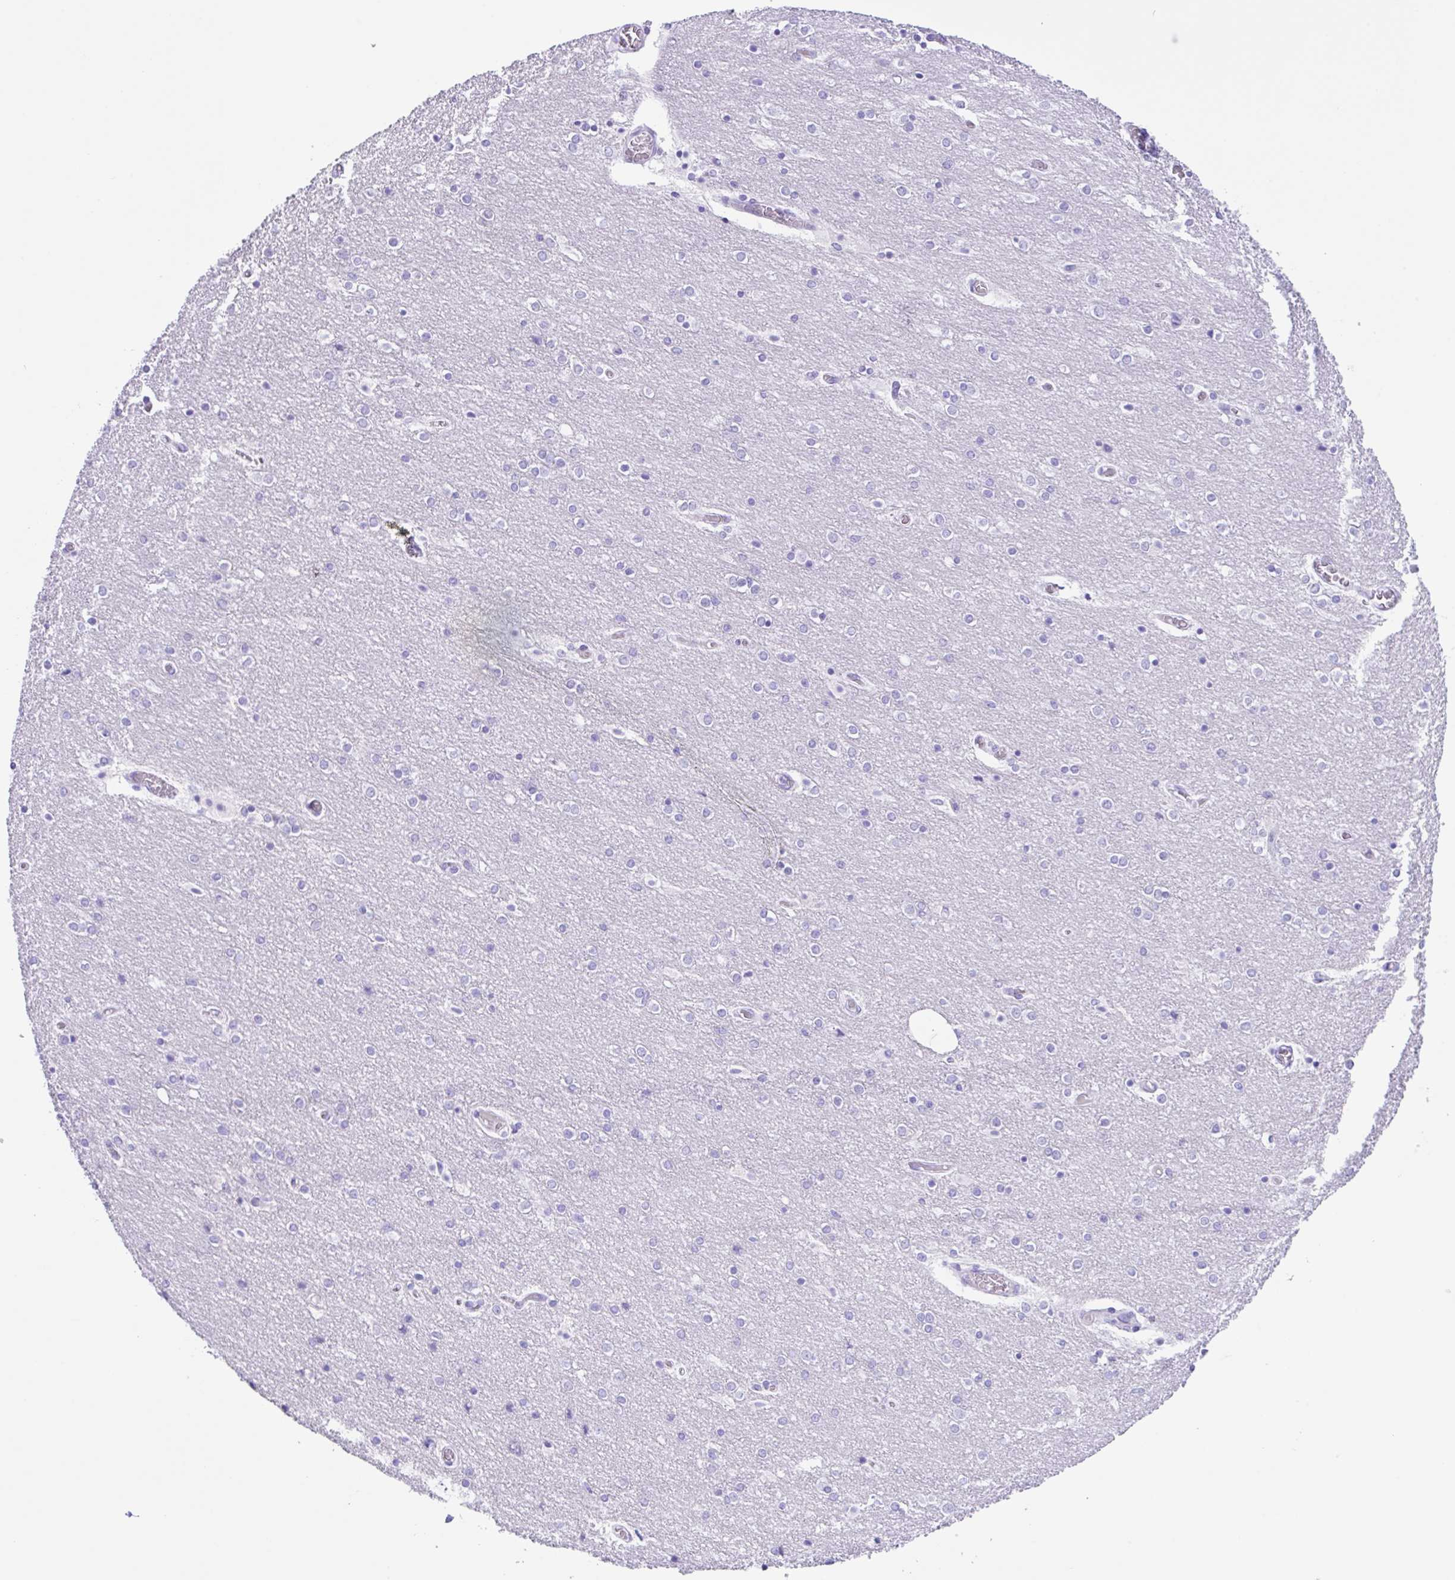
{"staining": {"intensity": "negative", "quantity": "none", "location": "none"}, "tissue": "cerebellum", "cell_type": "Cells in granular layer", "image_type": "normal", "snomed": [{"axis": "morphology", "description": "Normal tissue, NOS"}, {"axis": "topography", "description": "Cerebellum"}], "caption": "A high-resolution photomicrograph shows IHC staining of normal cerebellum, which demonstrates no significant positivity in cells in granular layer.", "gene": "CPA1", "patient": {"sex": "female", "age": 54}}